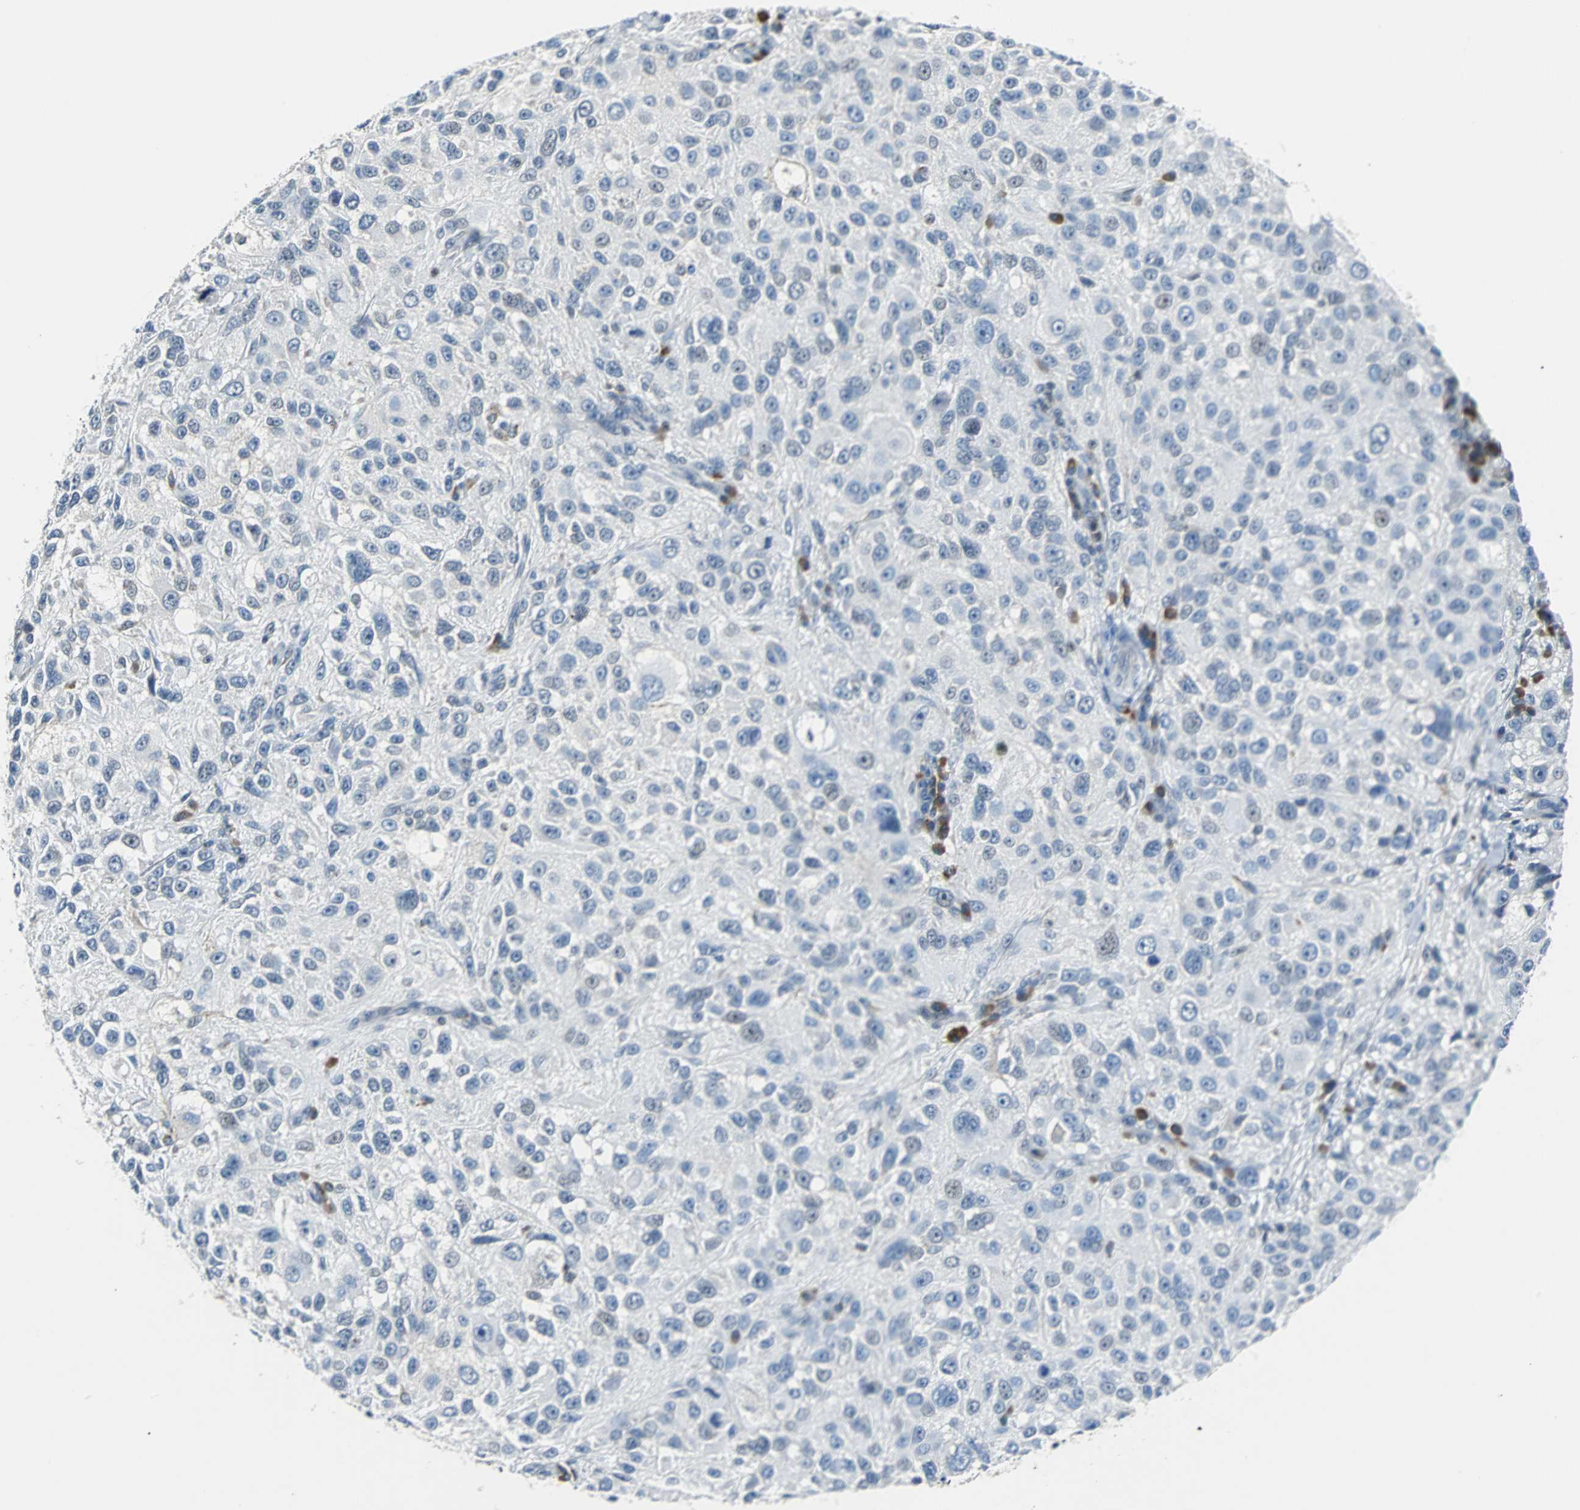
{"staining": {"intensity": "negative", "quantity": "none", "location": "none"}, "tissue": "melanoma", "cell_type": "Tumor cells", "image_type": "cancer", "snomed": [{"axis": "morphology", "description": "Necrosis, NOS"}, {"axis": "morphology", "description": "Malignant melanoma, NOS"}, {"axis": "topography", "description": "Skin"}], "caption": "High magnification brightfield microscopy of melanoma stained with DAB (3,3'-diaminobenzidine) (brown) and counterstained with hematoxylin (blue): tumor cells show no significant staining. (DAB (3,3'-diaminobenzidine) immunohistochemistry visualized using brightfield microscopy, high magnification).", "gene": "USP28", "patient": {"sex": "female", "age": 87}}